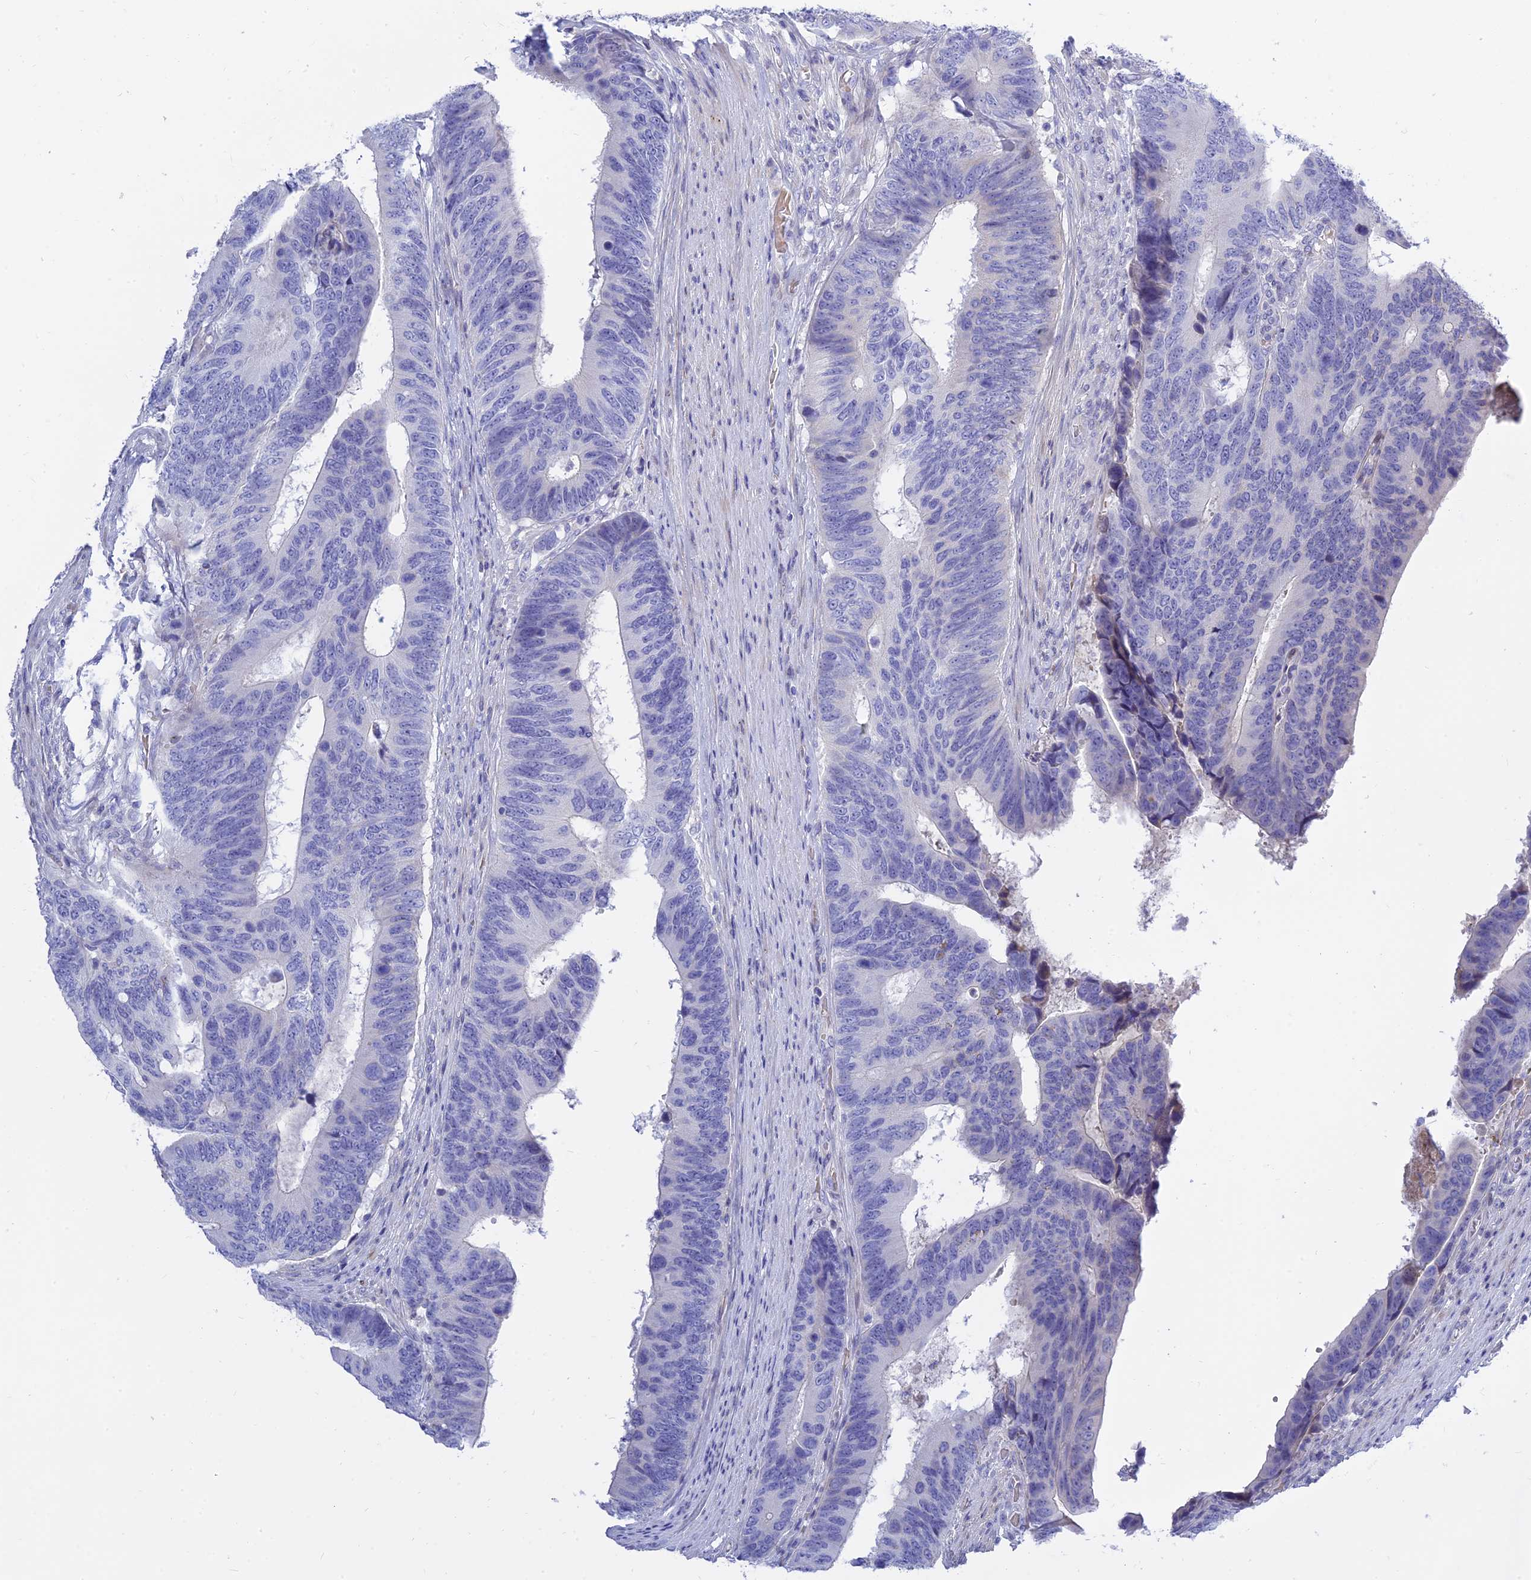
{"staining": {"intensity": "negative", "quantity": "none", "location": "none"}, "tissue": "colorectal cancer", "cell_type": "Tumor cells", "image_type": "cancer", "snomed": [{"axis": "morphology", "description": "Adenocarcinoma, NOS"}, {"axis": "topography", "description": "Colon"}], "caption": "High magnification brightfield microscopy of colorectal adenocarcinoma stained with DAB (3,3'-diaminobenzidine) (brown) and counterstained with hematoxylin (blue): tumor cells show no significant positivity.", "gene": "MBD3L1", "patient": {"sex": "male", "age": 87}}